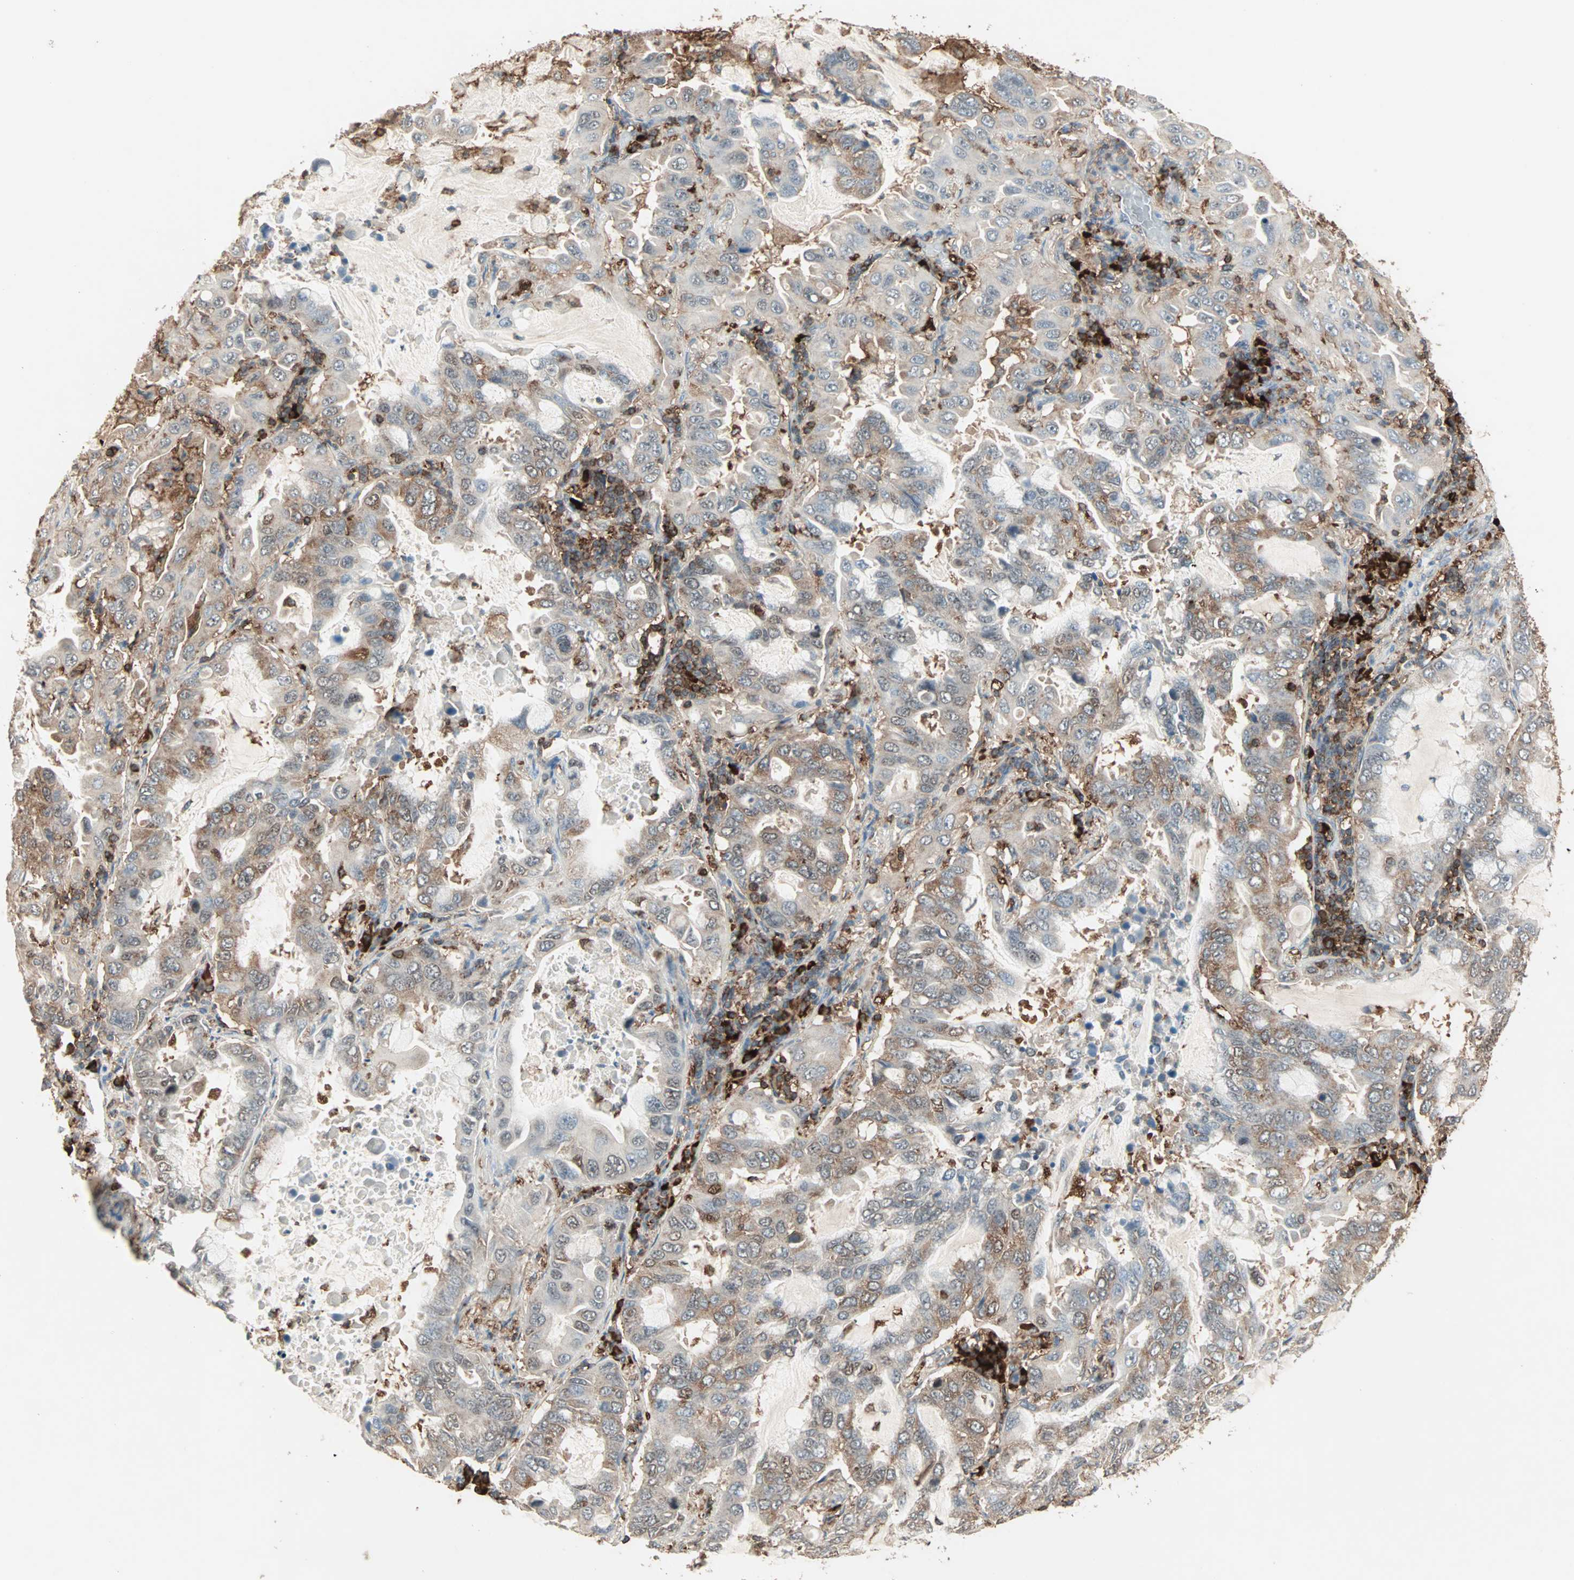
{"staining": {"intensity": "moderate", "quantity": "<25%", "location": "cytoplasmic/membranous"}, "tissue": "lung cancer", "cell_type": "Tumor cells", "image_type": "cancer", "snomed": [{"axis": "morphology", "description": "Adenocarcinoma, NOS"}, {"axis": "topography", "description": "Lung"}], "caption": "This histopathology image exhibits lung cancer (adenocarcinoma) stained with IHC to label a protein in brown. The cytoplasmic/membranous of tumor cells show moderate positivity for the protein. Nuclei are counter-stained blue.", "gene": "MMP3", "patient": {"sex": "male", "age": 64}}